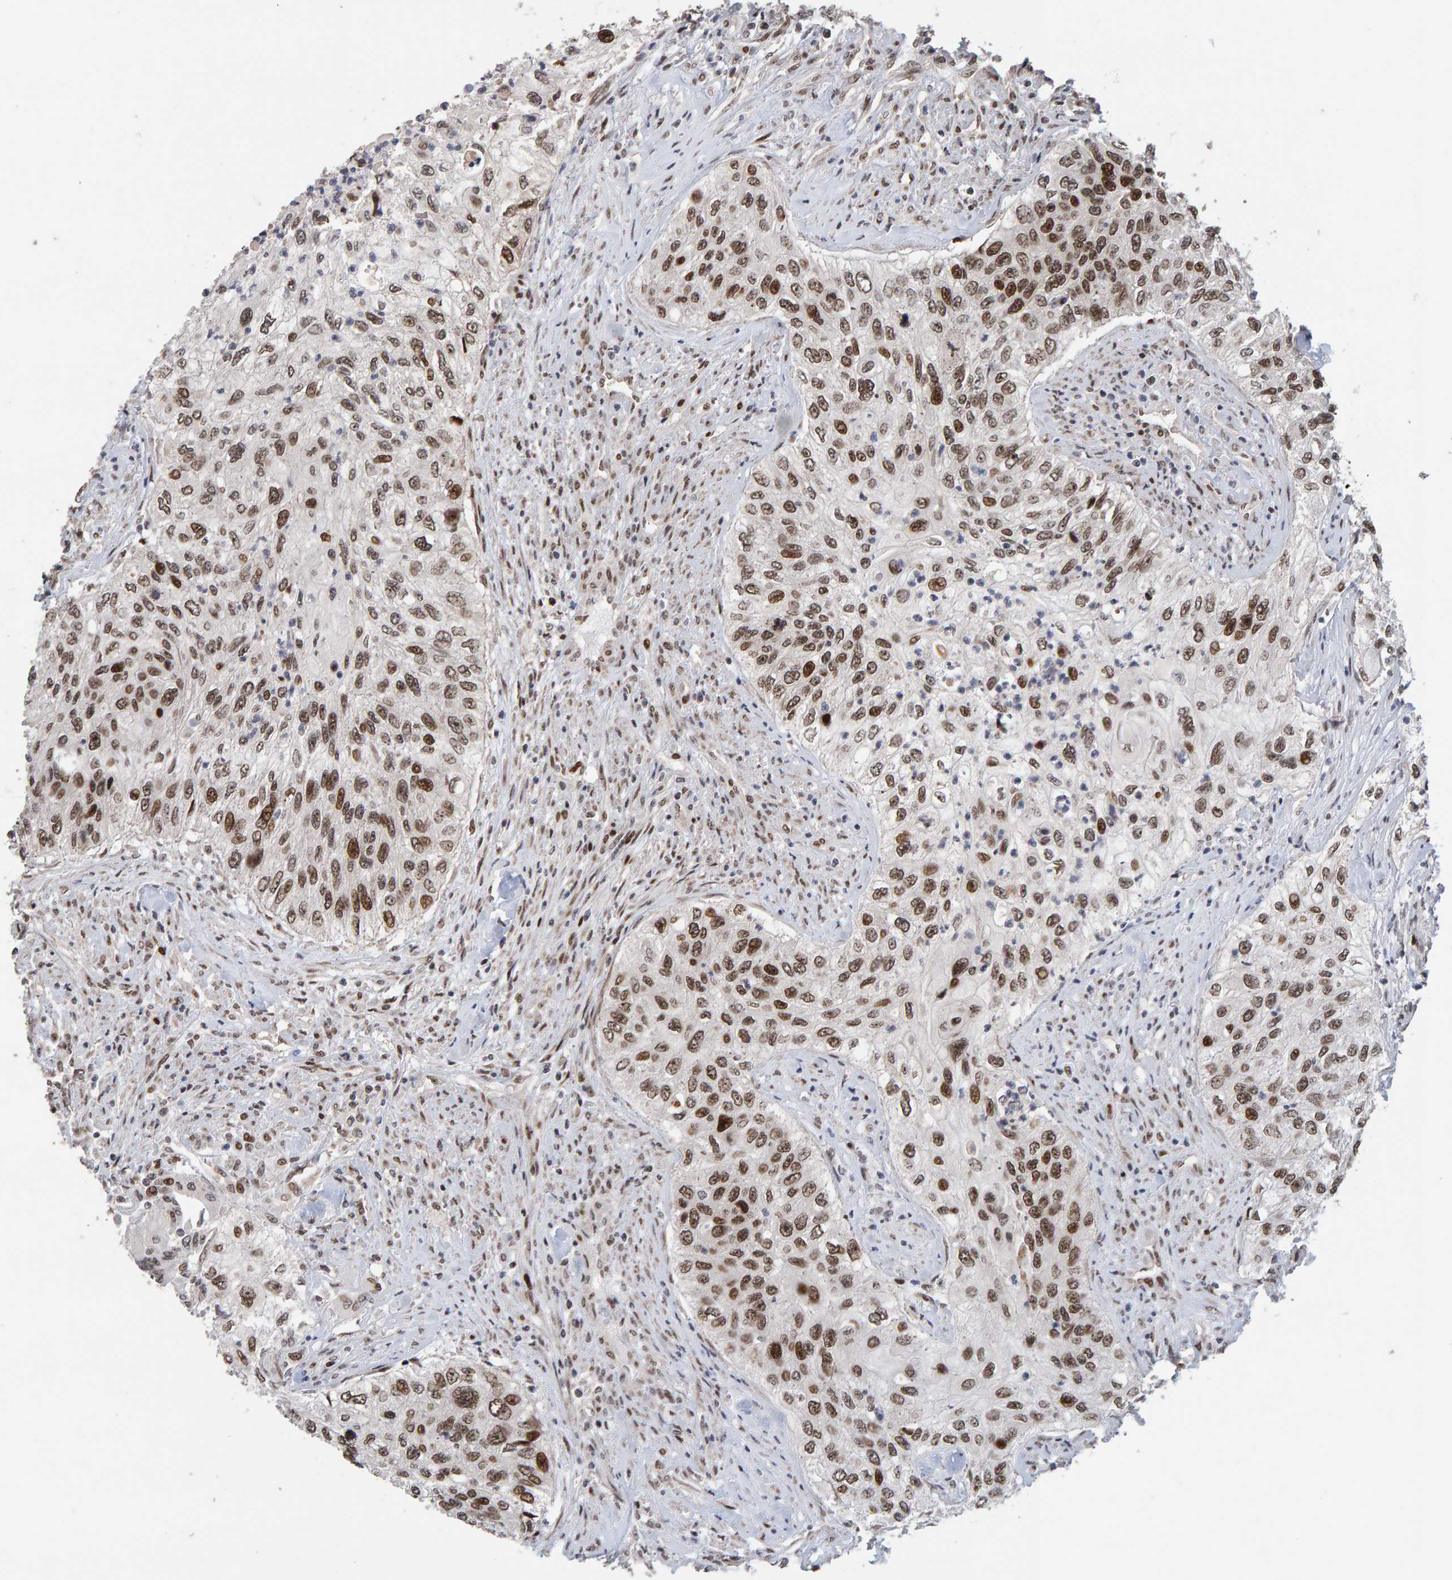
{"staining": {"intensity": "strong", "quantity": ">75%", "location": "nuclear"}, "tissue": "urothelial cancer", "cell_type": "Tumor cells", "image_type": "cancer", "snomed": [{"axis": "morphology", "description": "Urothelial carcinoma, High grade"}, {"axis": "topography", "description": "Urinary bladder"}], "caption": "Tumor cells show high levels of strong nuclear positivity in about >75% of cells in human high-grade urothelial carcinoma. Using DAB (3,3'-diaminobenzidine) (brown) and hematoxylin (blue) stains, captured at high magnification using brightfield microscopy.", "gene": "CHD4", "patient": {"sex": "female", "age": 60}}